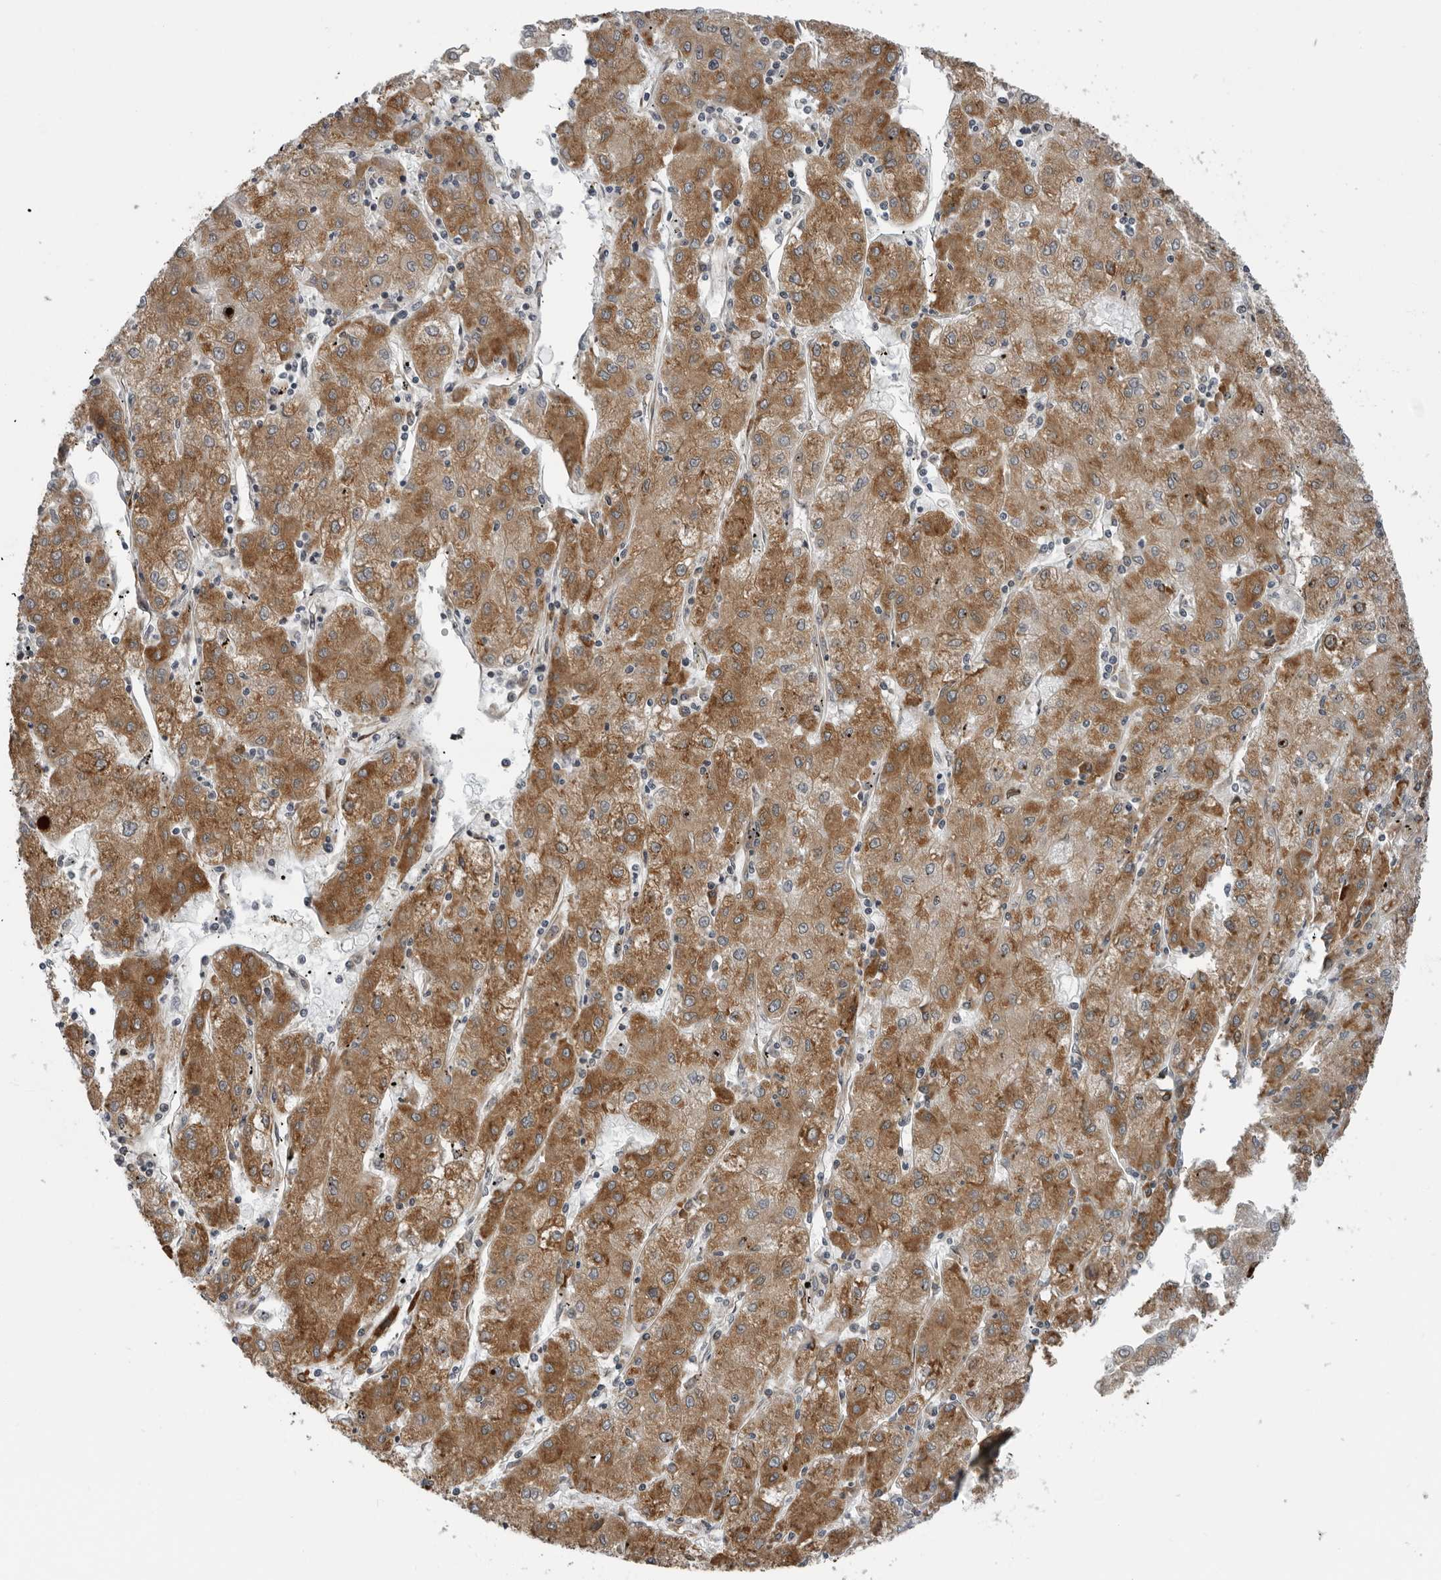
{"staining": {"intensity": "moderate", "quantity": ">75%", "location": "cytoplasmic/membranous"}, "tissue": "liver cancer", "cell_type": "Tumor cells", "image_type": "cancer", "snomed": [{"axis": "morphology", "description": "Carcinoma, Hepatocellular, NOS"}, {"axis": "topography", "description": "Liver"}], "caption": "Hepatocellular carcinoma (liver) was stained to show a protein in brown. There is medium levels of moderate cytoplasmic/membranous staining in approximately >75% of tumor cells.", "gene": "ALPK2", "patient": {"sex": "male", "age": 72}}